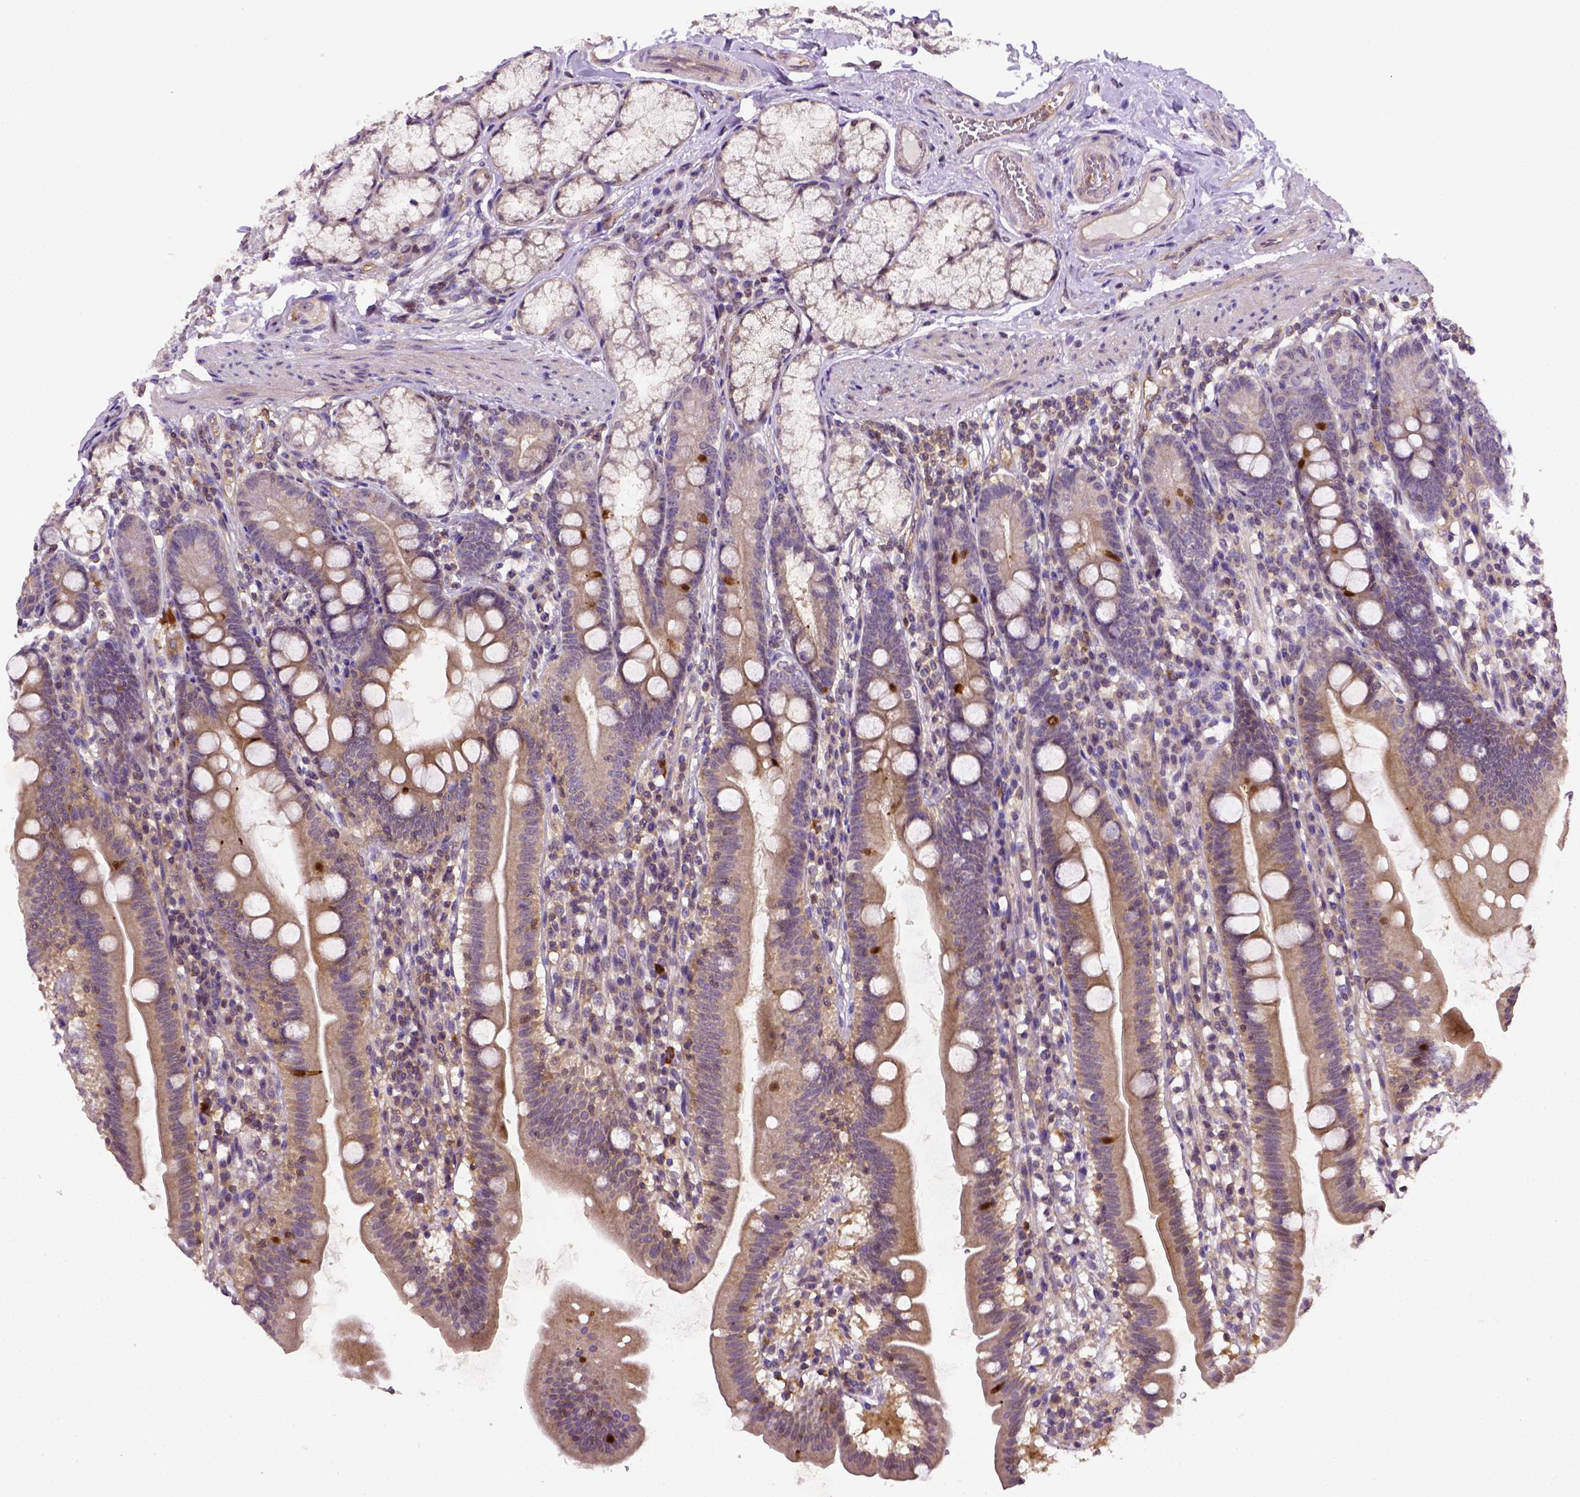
{"staining": {"intensity": "moderate", "quantity": "<25%", "location": "cytoplasmic/membranous,nuclear"}, "tissue": "duodenum", "cell_type": "Glandular cells", "image_type": "normal", "snomed": [{"axis": "morphology", "description": "Normal tissue, NOS"}, {"axis": "topography", "description": "Duodenum"}], "caption": "The immunohistochemical stain highlights moderate cytoplasmic/membranous,nuclear positivity in glandular cells of unremarkable duodenum. (DAB = brown stain, brightfield microscopy at high magnification).", "gene": "MATK", "patient": {"sex": "female", "age": 67}}